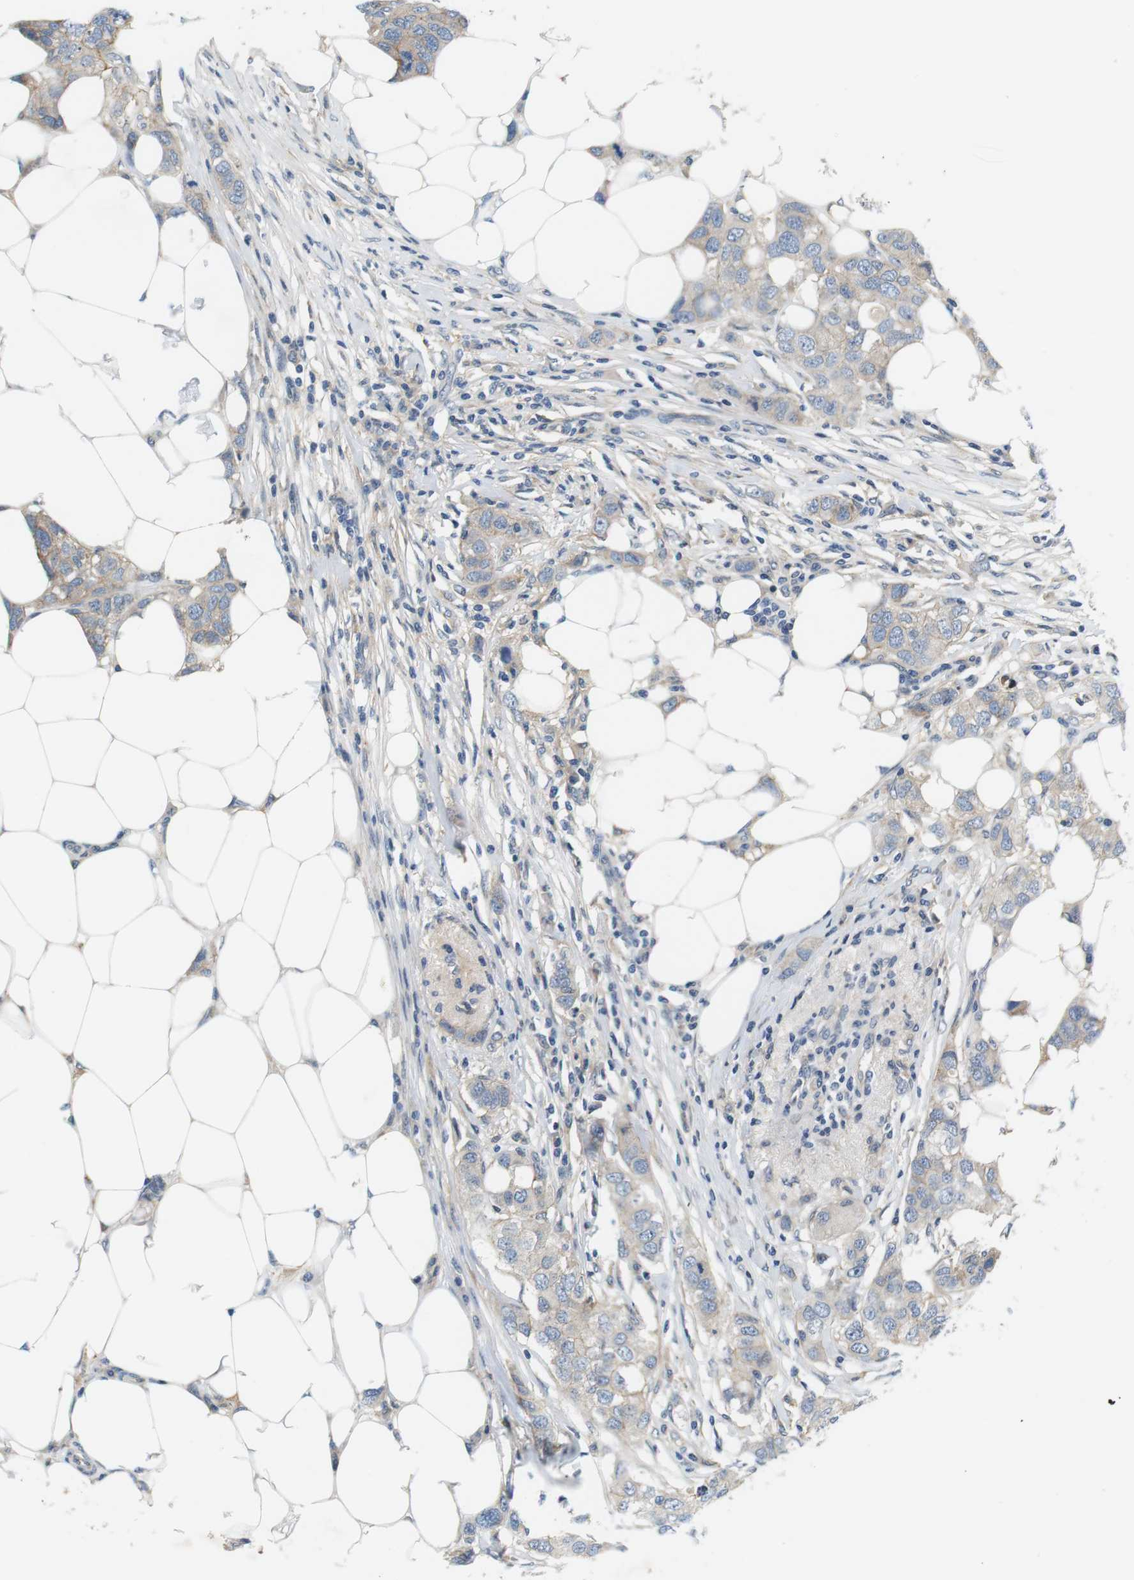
{"staining": {"intensity": "weak", "quantity": "<25%", "location": "cytoplasmic/membranous"}, "tissue": "breast cancer", "cell_type": "Tumor cells", "image_type": "cancer", "snomed": [{"axis": "morphology", "description": "Duct carcinoma"}, {"axis": "topography", "description": "Breast"}], "caption": "Tumor cells show no significant staining in breast cancer.", "gene": "SLC30A1", "patient": {"sex": "female", "age": 50}}